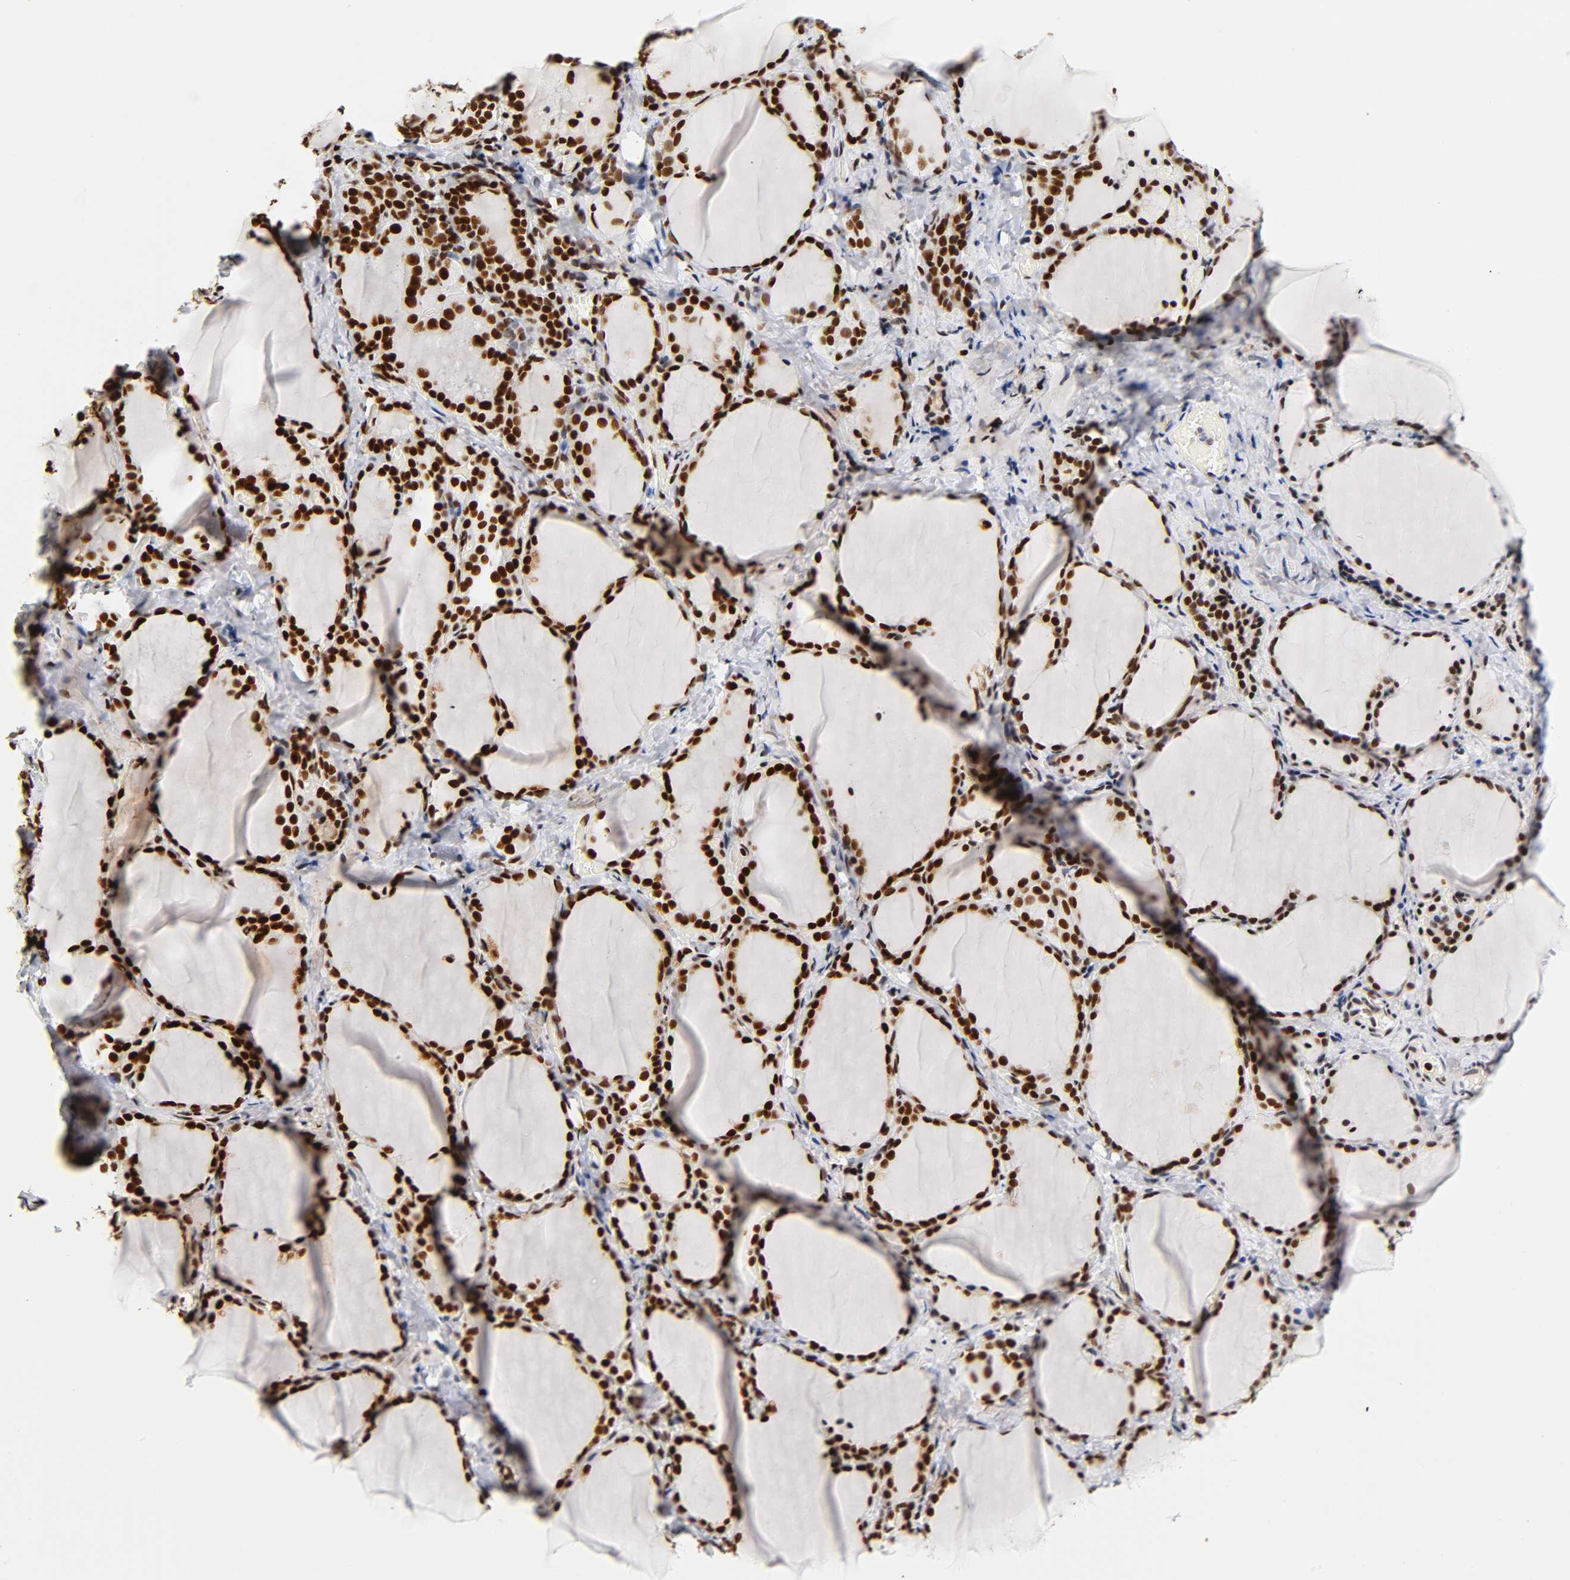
{"staining": {"intensity": "strong", "quantity": ">75%", "location": "nuclear"}, "tissue": "thyroid gland", "cell_type": "Glandular cells", "image_type": "normal", "snomed": [{"axis": "morphology", "description": "Normal tissue, NOS"}, {"axis": "morphology", "description": "Papillary adenocarcinoma, NOS"}, {"axis": "topography", "description": "Thyroid gland"}], "caption": "Thyroid gland stained with a brown dye shows strong nuclear positive staining in about >75% of glandular cells.", "gene": "XRCC6", "patient": {"sex": "female", "age": 30}}